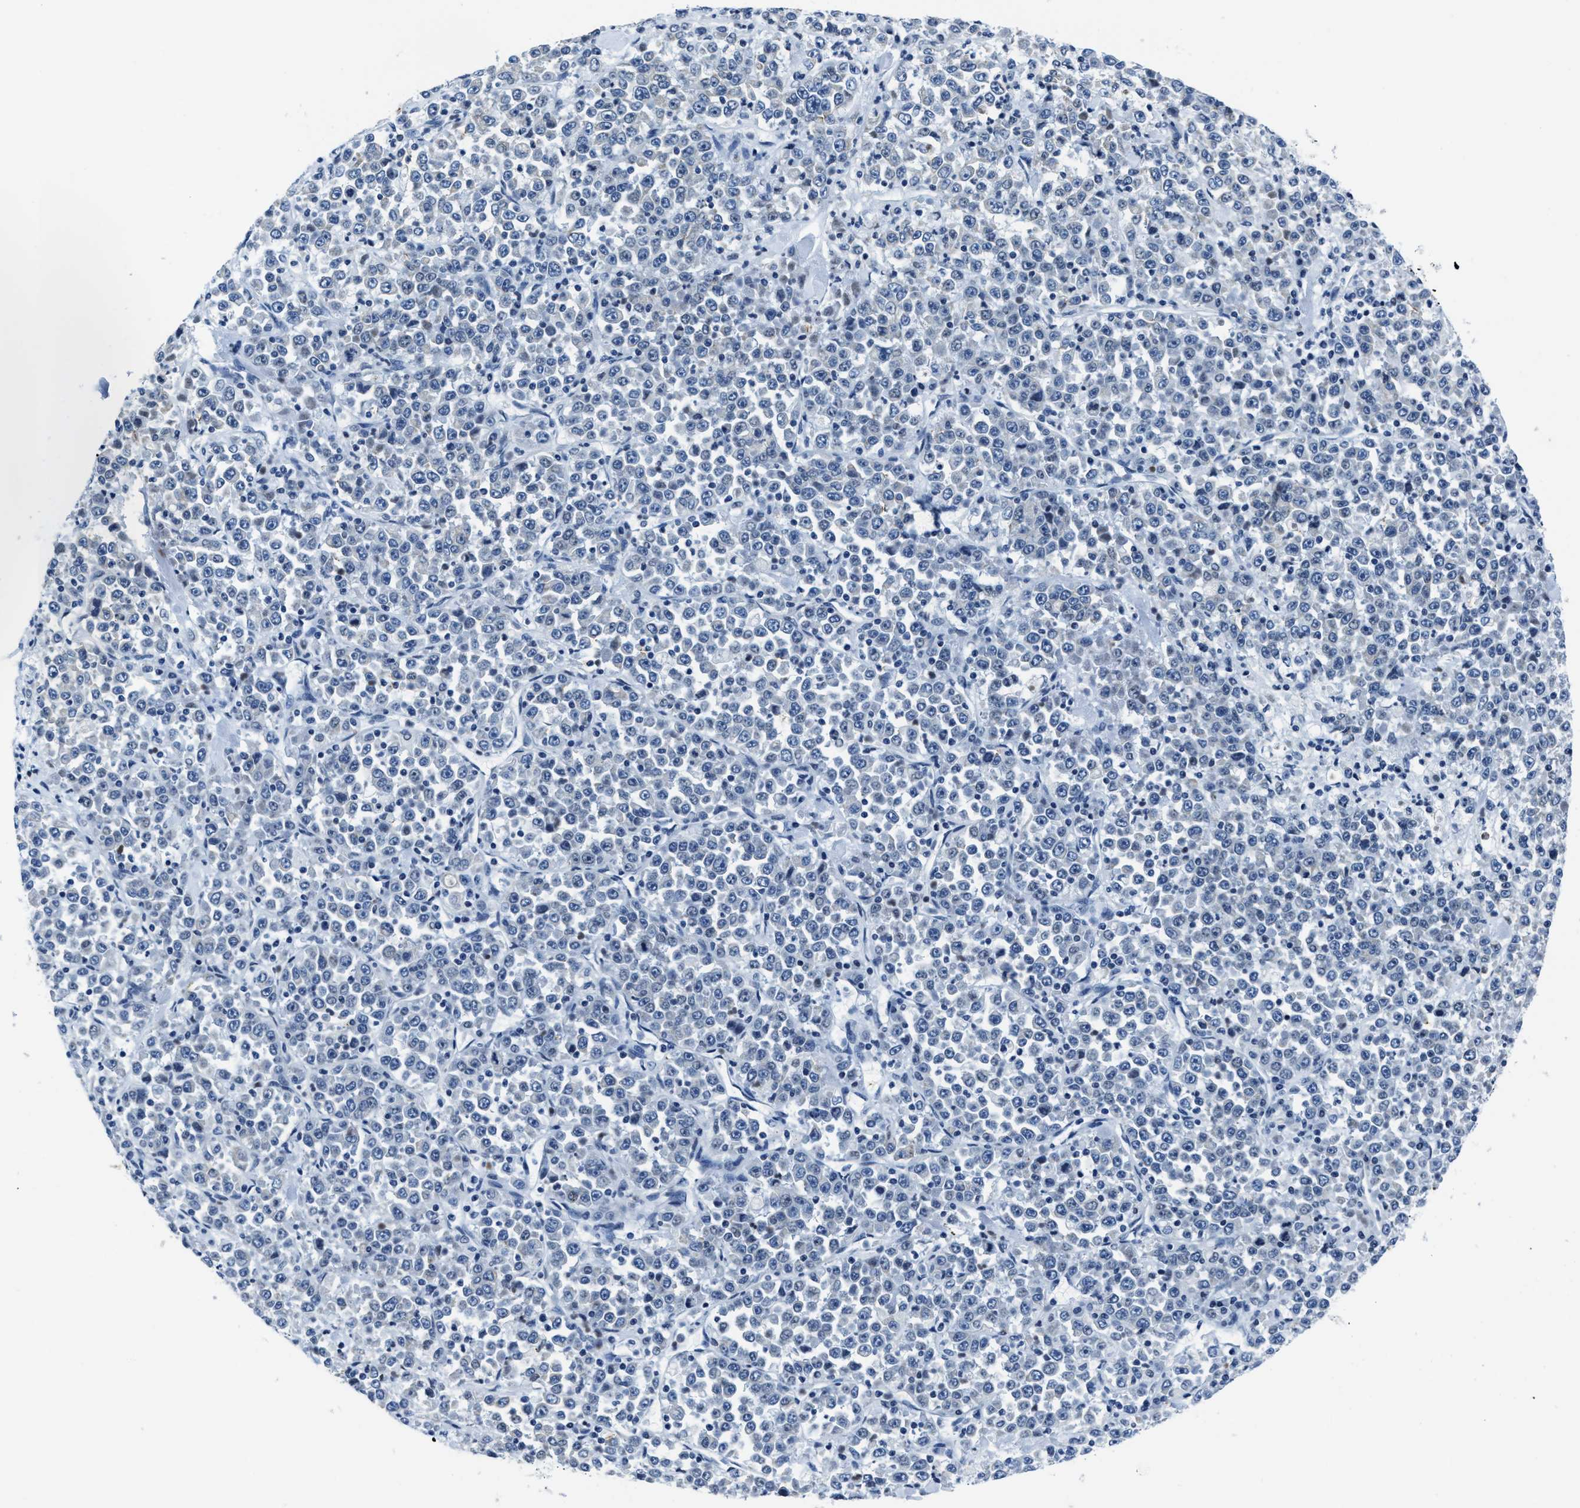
{"staining": {"intensity": "negative", "quantity": "none", "location": "none"}, "tissue": "stomach cancer", "cell_type": "Tumor cells", "image_type": "cancer", "snomed": [{"axis": "morphology", "description": "Normal tissue, NOS"}, {"axis": "morphology", "description": "Adenocarcinoma, NOS"}, {"axis": "topography", "description": "Stomach, upper"}, {"axis": "topography", "description": "Stomach"}], "caption": "IHC of human adenocarcinoma (stomach) demonstrates no staining in tumor cells. Nuclei are stained in blue.", "gene": "ASZ1", "patient": {"sex": "male", "age": 59}}